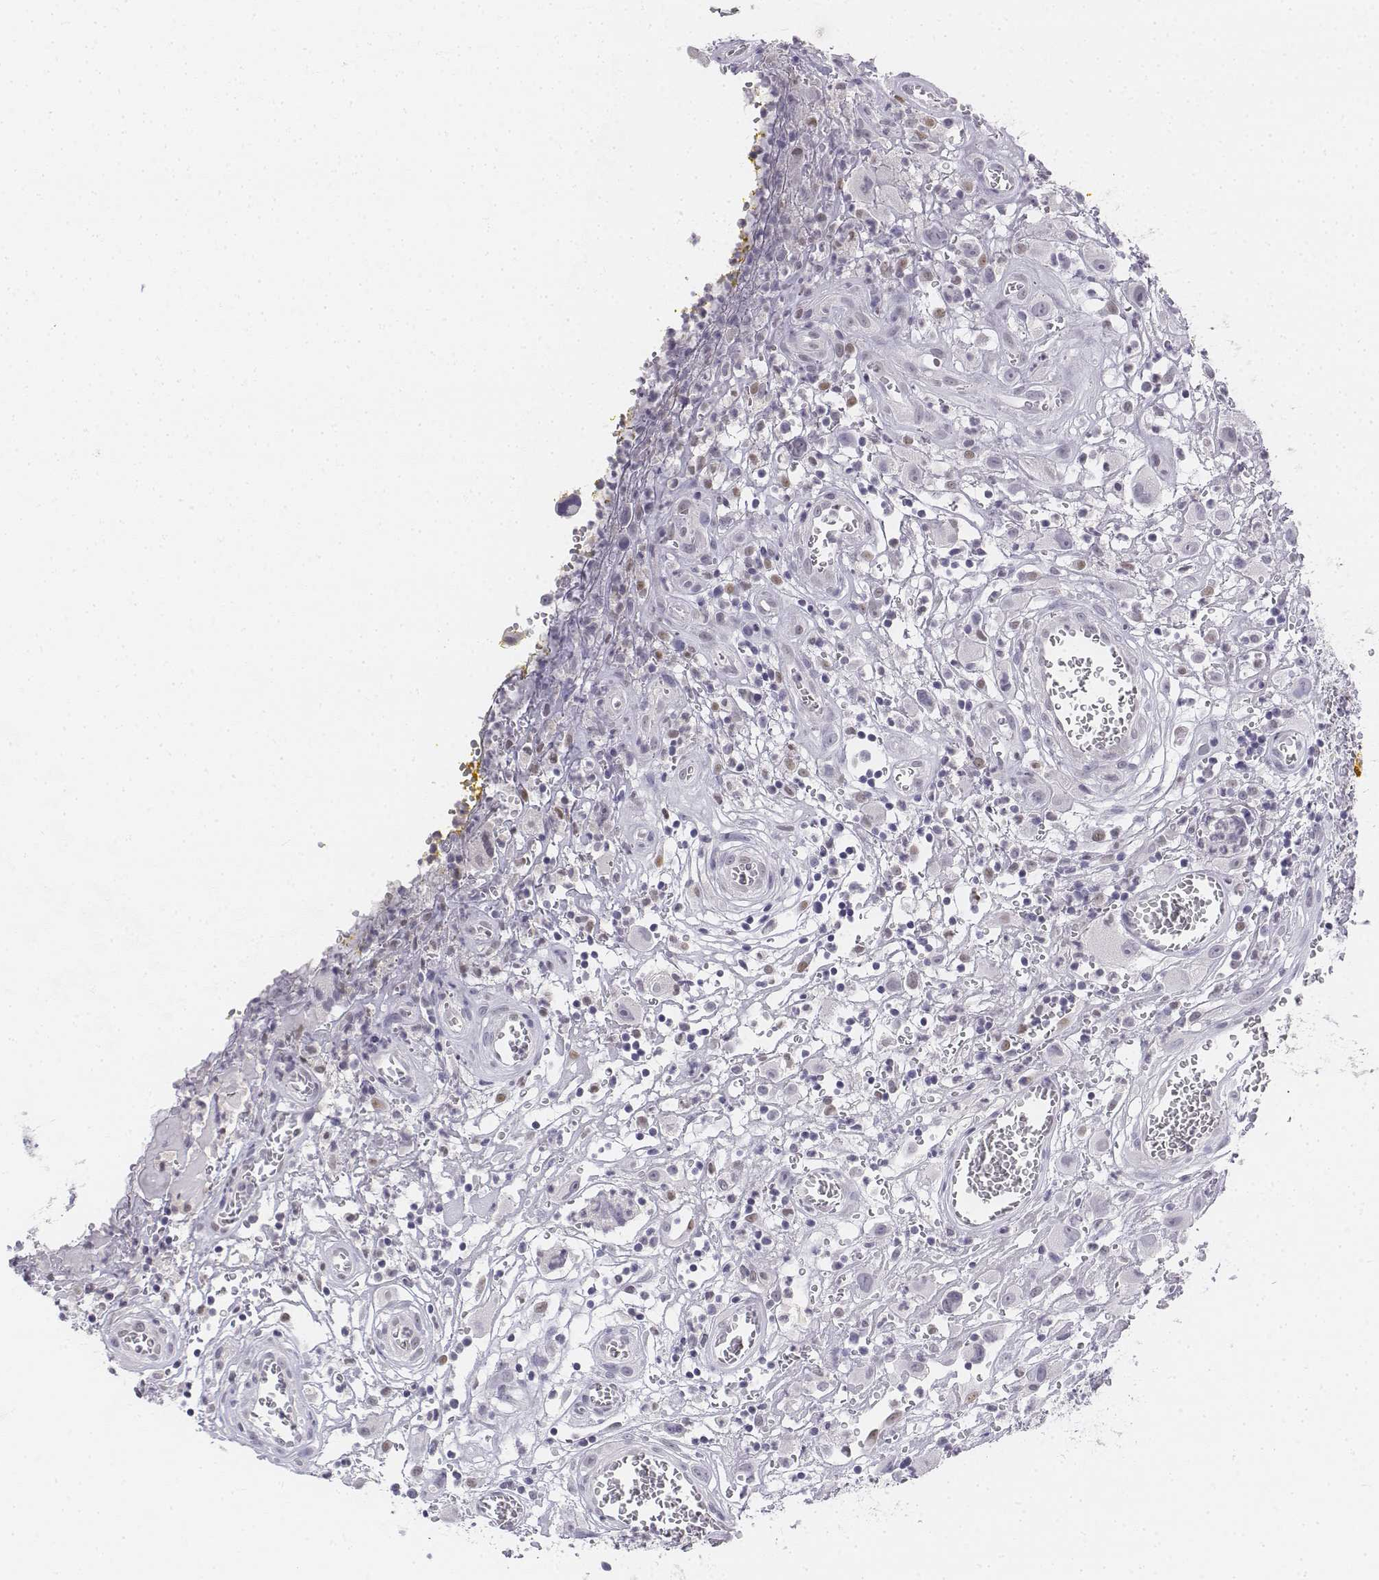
{"staining": {"intensity": "negative", "quantity": "none", "location": "none"}, "tissue": "head and neck cancer", "cell_type": "Tumor cells", "image_type": "cancer", "snomed": [{"axis": "morphology", "description": "Squamous cell carcinoma, NOS"}, {"axis": "morphology", "description": "Squamous cell carcinoma, metastatic, NOS"}, {"axis": "topography", "description": "Oral tissue"}, {"axis": "topography", "description": "Head-Neck"}], "caption": "A histopathology image of head and neck cancer (metastatic squamous cell carcinoma) stained for a protein displays no brown staining in tumor cells.", "gene": "UCN2", "patient": {"sex": "female", "age": 85}}